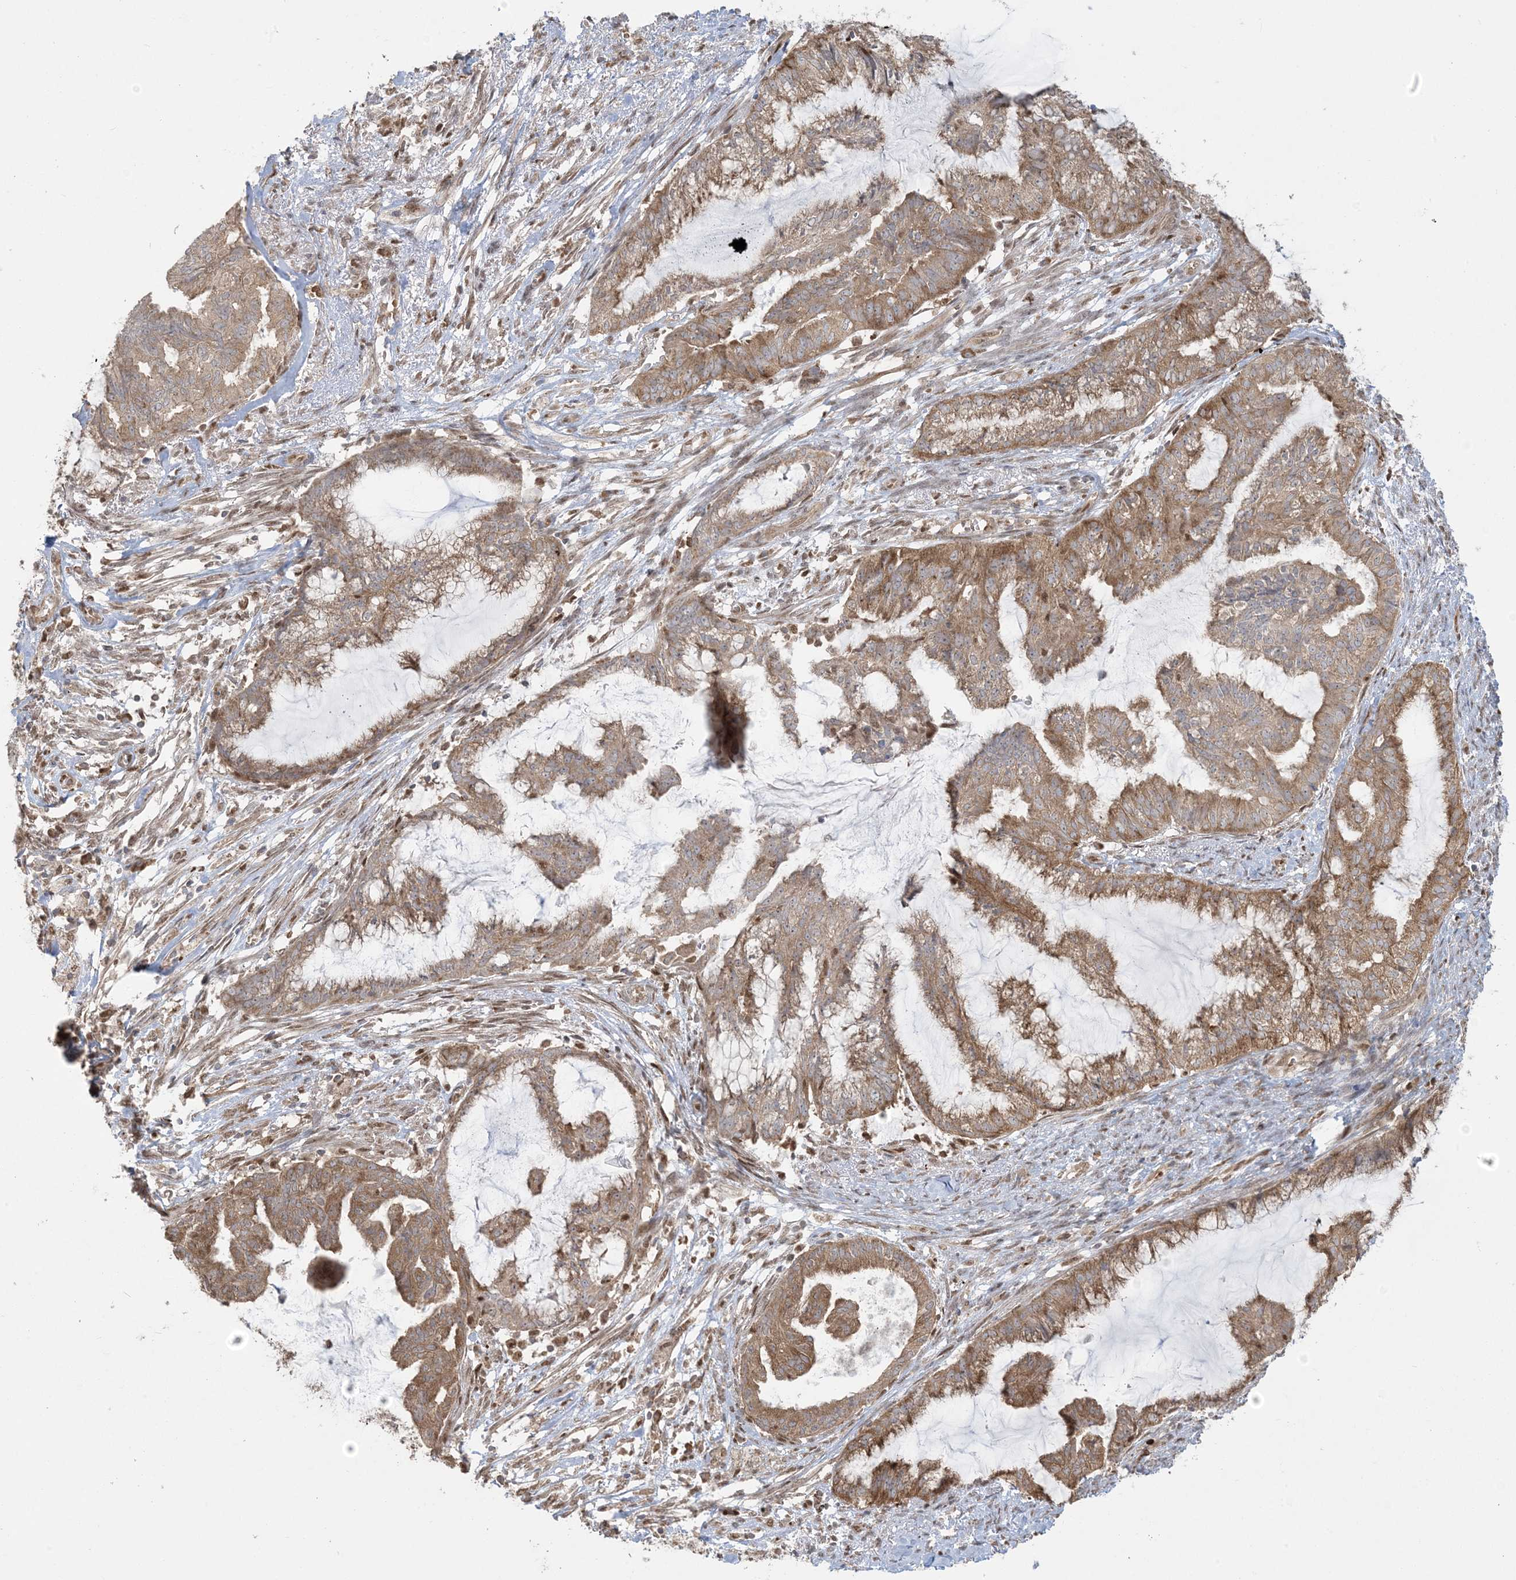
{"staining": {"intensity": "moderate", "quantity": ">75%", "location": "cytoplasmic/membranous"}, "tissue": "endometrial cancer", "cell_type": "Tumor cells", "image_type": "cancer", "snomed": [{"axis": "morphology", "description": "Adenocarcinoma, NOS"}, {"axis": "topography", "description": "Endometrium"}], "caption": "Immunohistochemistry of human endometrial adenocarcinoma reveals medium levels of moderate cytoplasmic/membranous positivity in approximately >75% of tumor cells.", "gene": "ABCF3", "patient": {"sex": "female", "age": 86}}